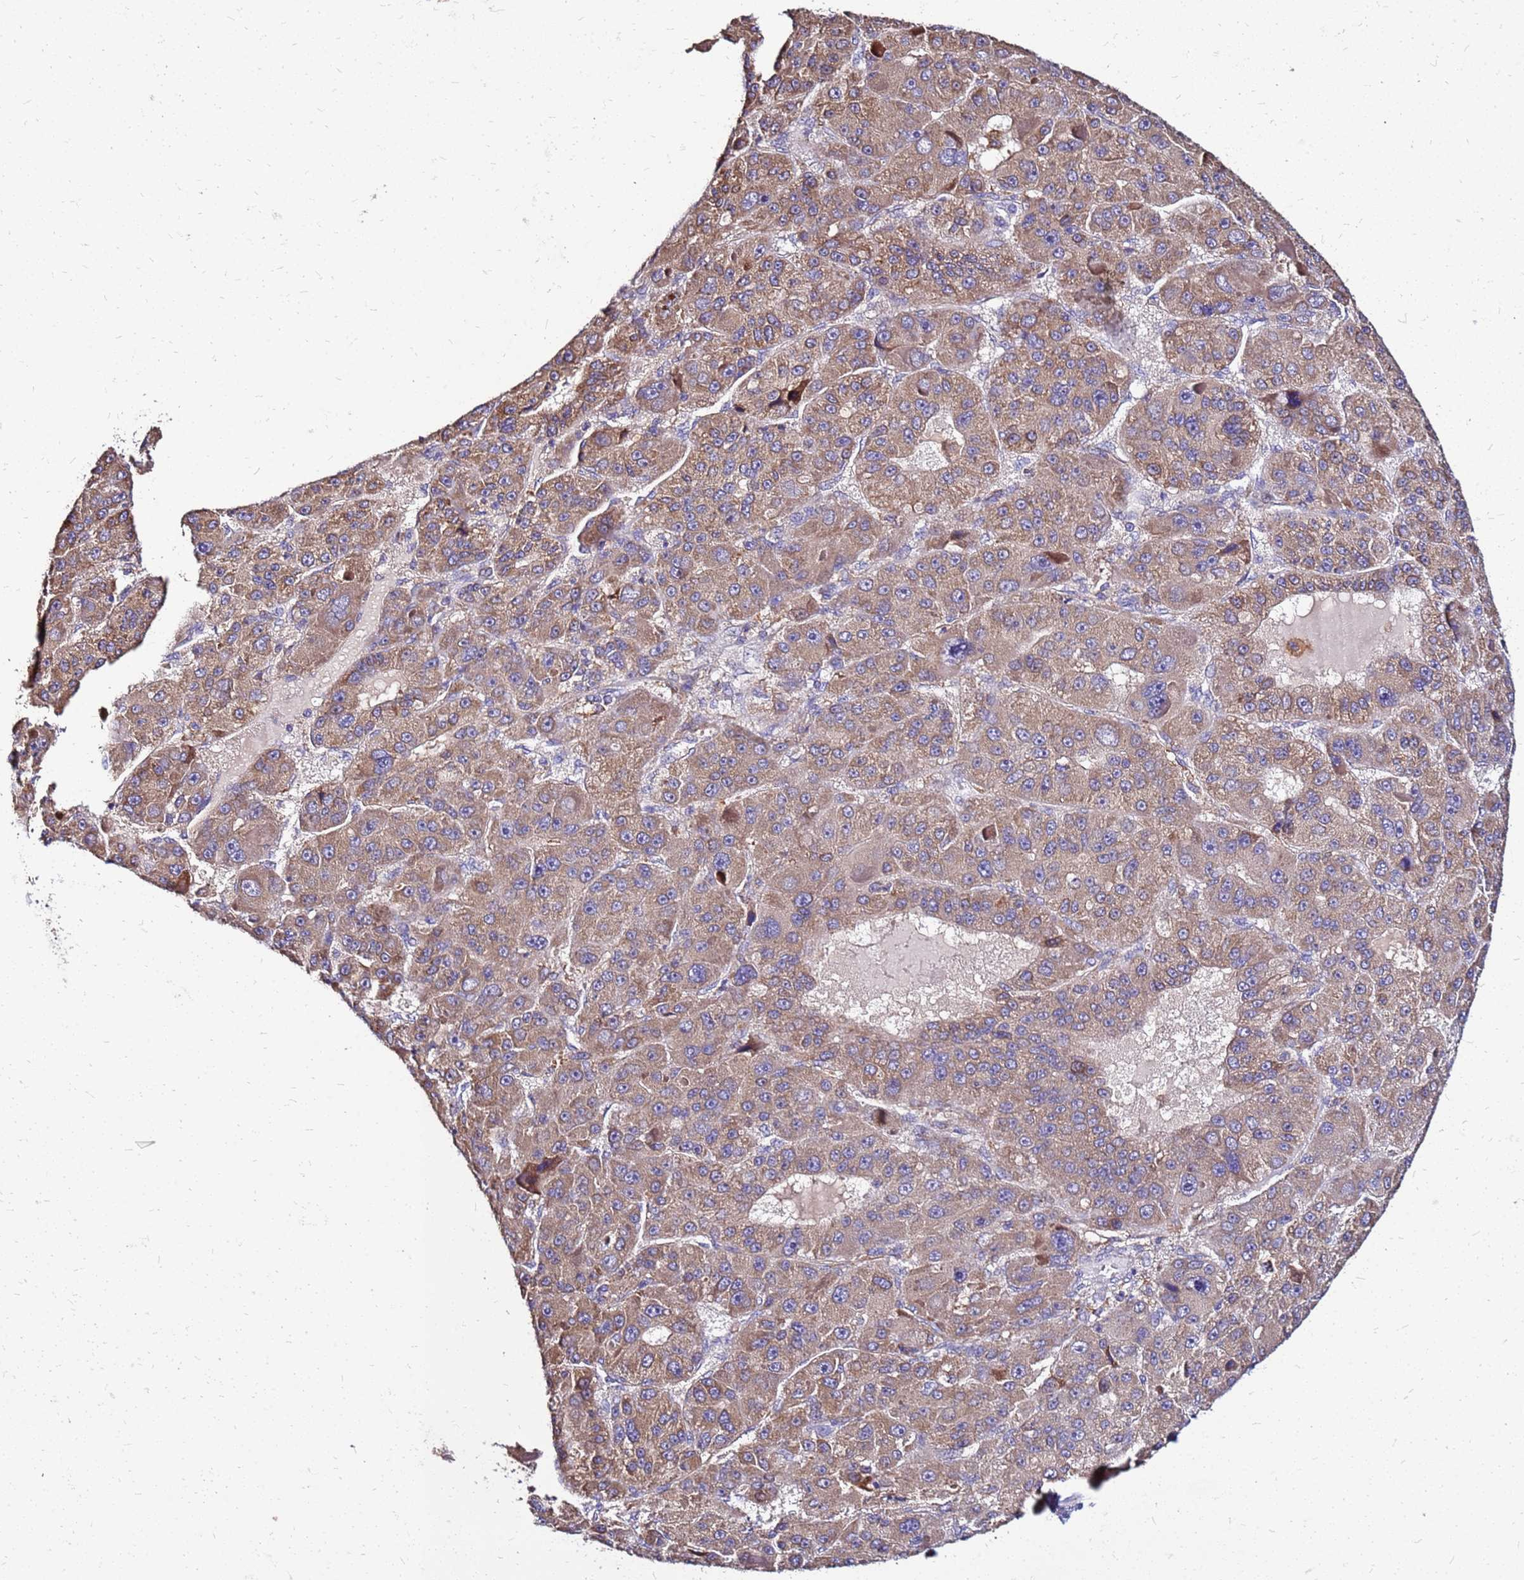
{"staining": {"intensity": "moderate", "quantity": ">75%", "location": "cytoplasmic/membranous"}, "tissue": "liver cancer", "cell_type": "Tumor cells", "image_type": "cancer", "snomed": [{"axis": "morphology", "description": "Carcinoma, Hepatocellular, NOS"}, {"axis": "topography", "description": "Liver"}], "caption": "This is a histology image of immunohistochemistry (IHC) staining of liver cancer (hepatocellular carcinoma), which shows moderate positivity in the cytoplasmic/membranous of tumor cells.", "gene": "ARHGEF5", "patient": {"sex": "male", "age": 76}}